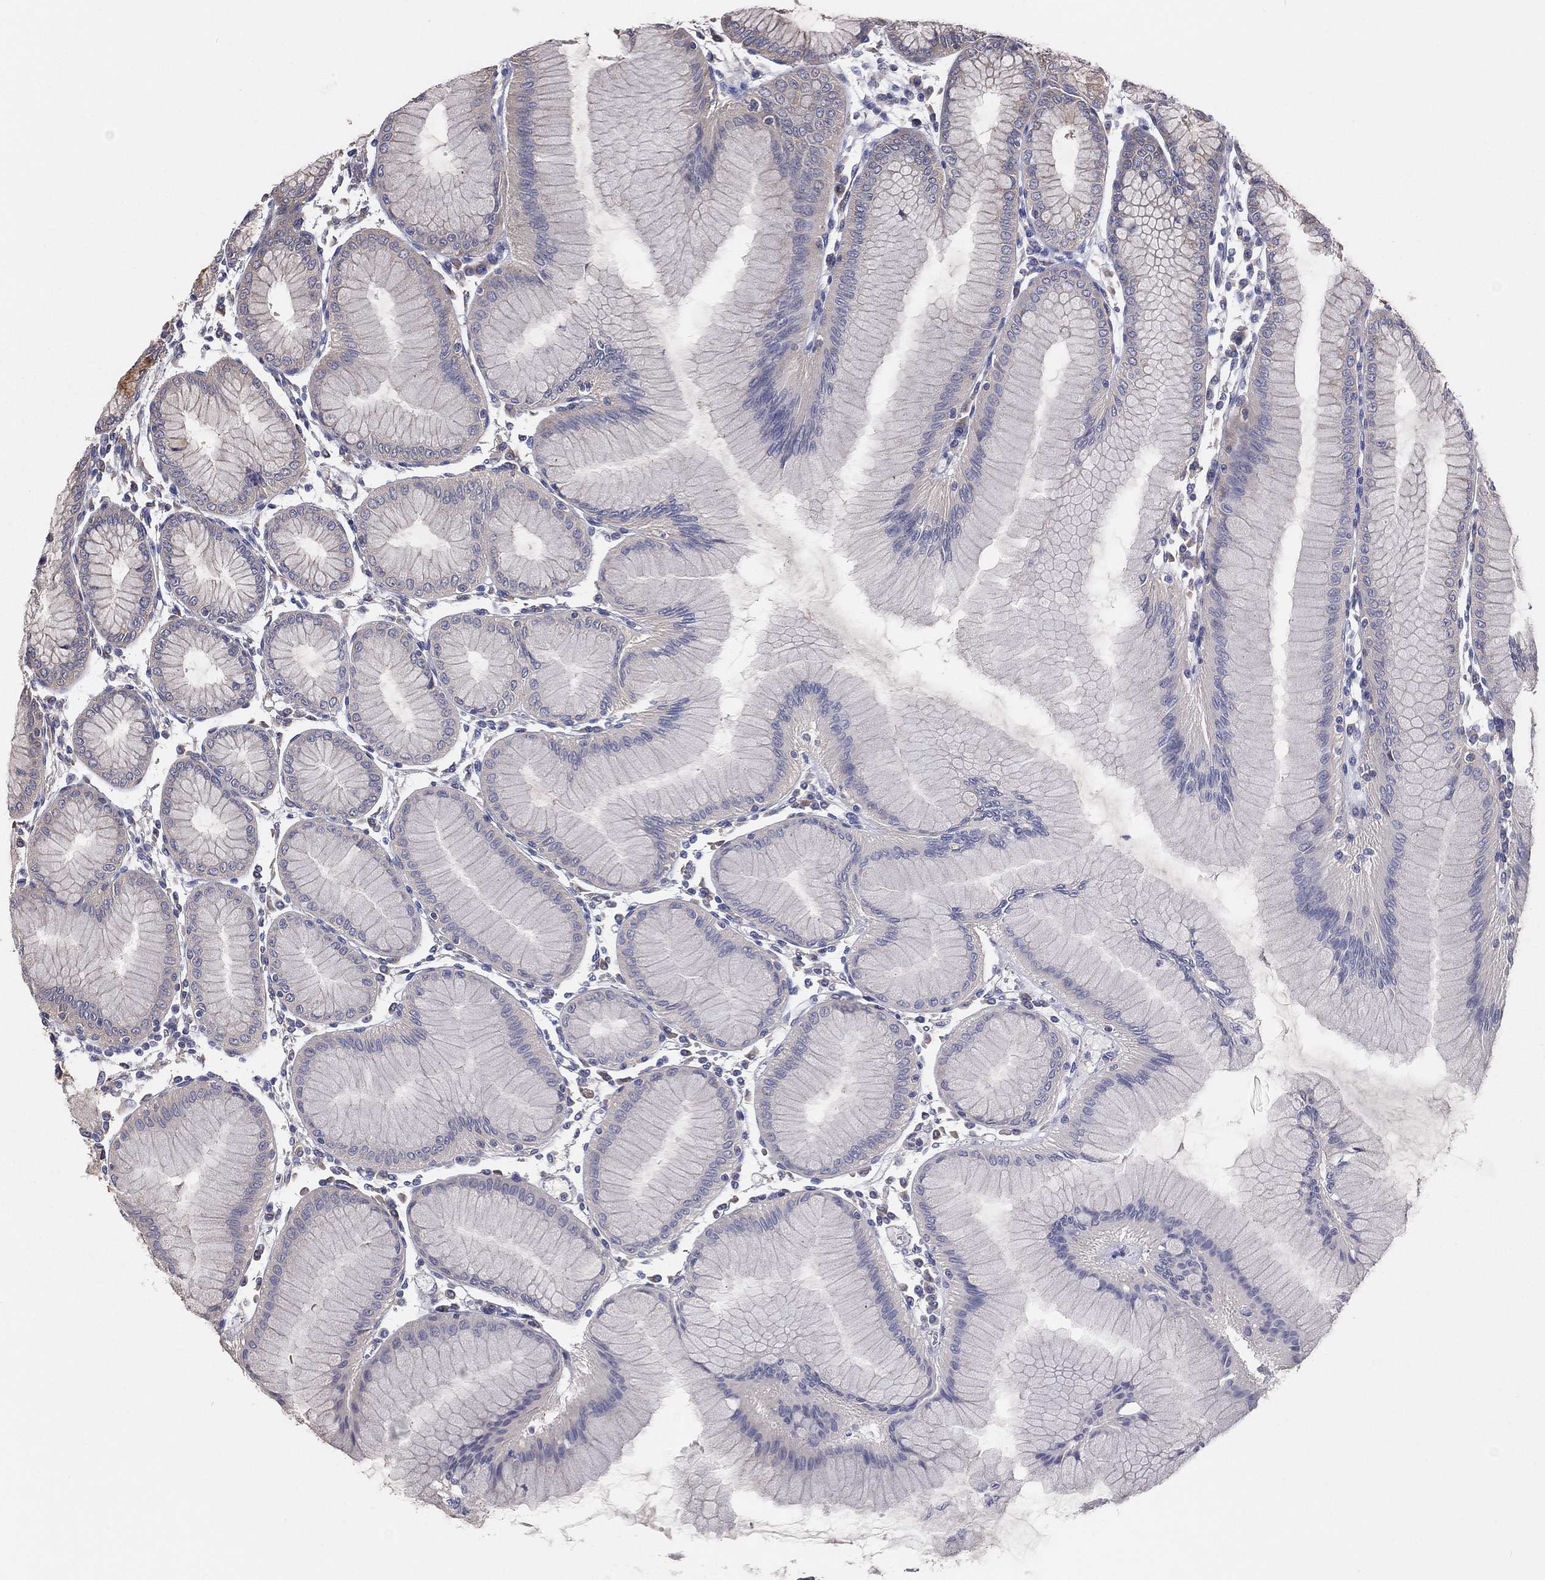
{"staining": {"intensity": "moderate", "quantity": "<25%", "location": "cytoplasmic/membranous"}, "tissue": "stomach", "cell_type": "Glandular cells", "image_type": "normal", "snomed": [{"axis": "morphology", "description": "Normal tissue, NOS"}, {"axis": "topography", "description": "Stomach"}], "caption": "Stomach stained with a brown dye displays moderate cytoplasmic/membranous positive staining in about <25% of glandular cells.", "gene": "EIF2B5", "patient": {"sex": "female", "age": 57}}